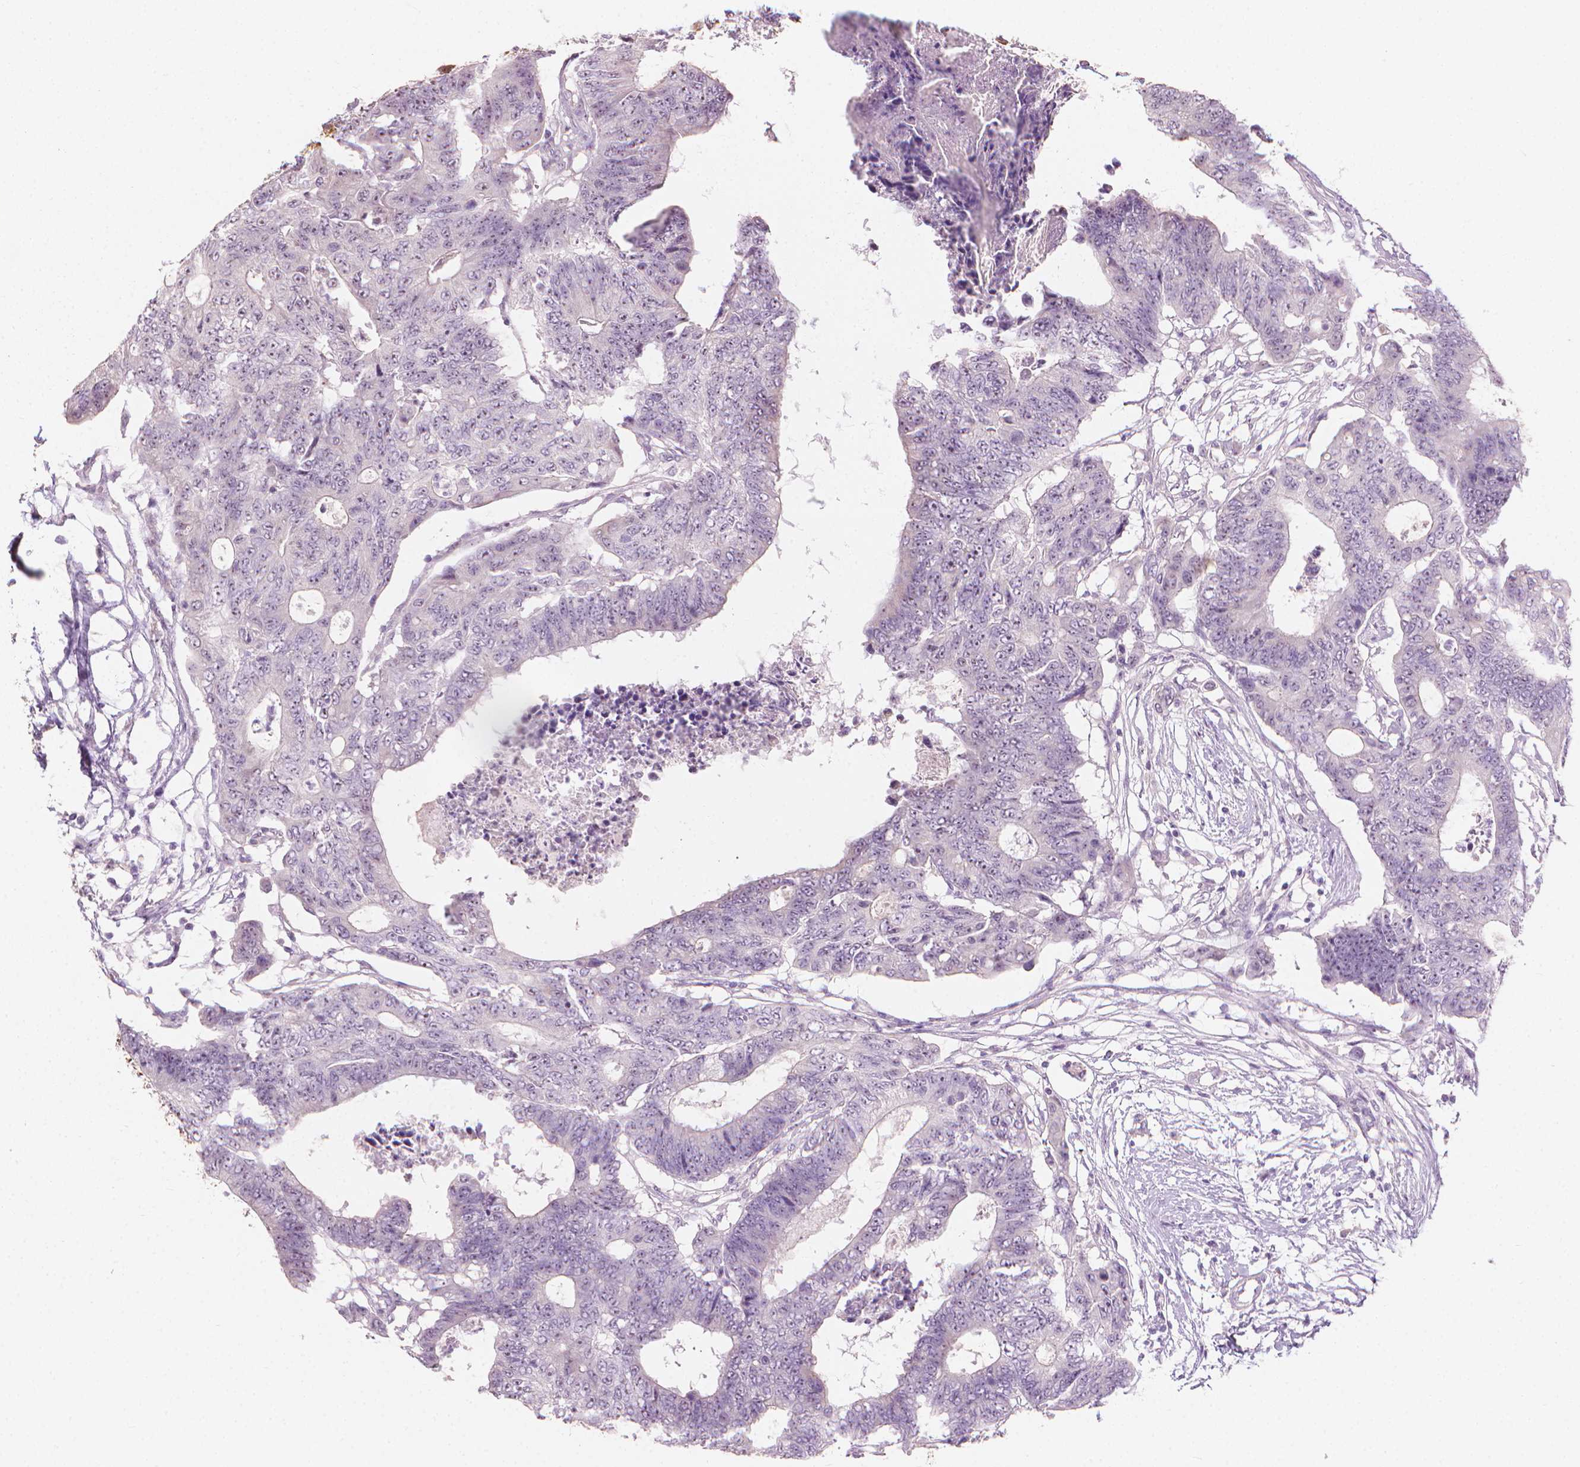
{"staining": {"intensity": "negative", "quantity": "none", "location": "none"}, "tissue": "colorectal cancer", "cell_type": "Tumor cells", "image_type": "cancer", "snomed": [{"axis": "morphology", "description": "Adenocarcinoma, NOS"}, {"axis": "topography", "description": "Colon"}], "caption": "Histopathology image shows no significant protein expression in tumor cells of colorectal cancer (adenocarcinoma).", "gene": "GPRC5A", "patient": {"sex": "female", "age": 48}}